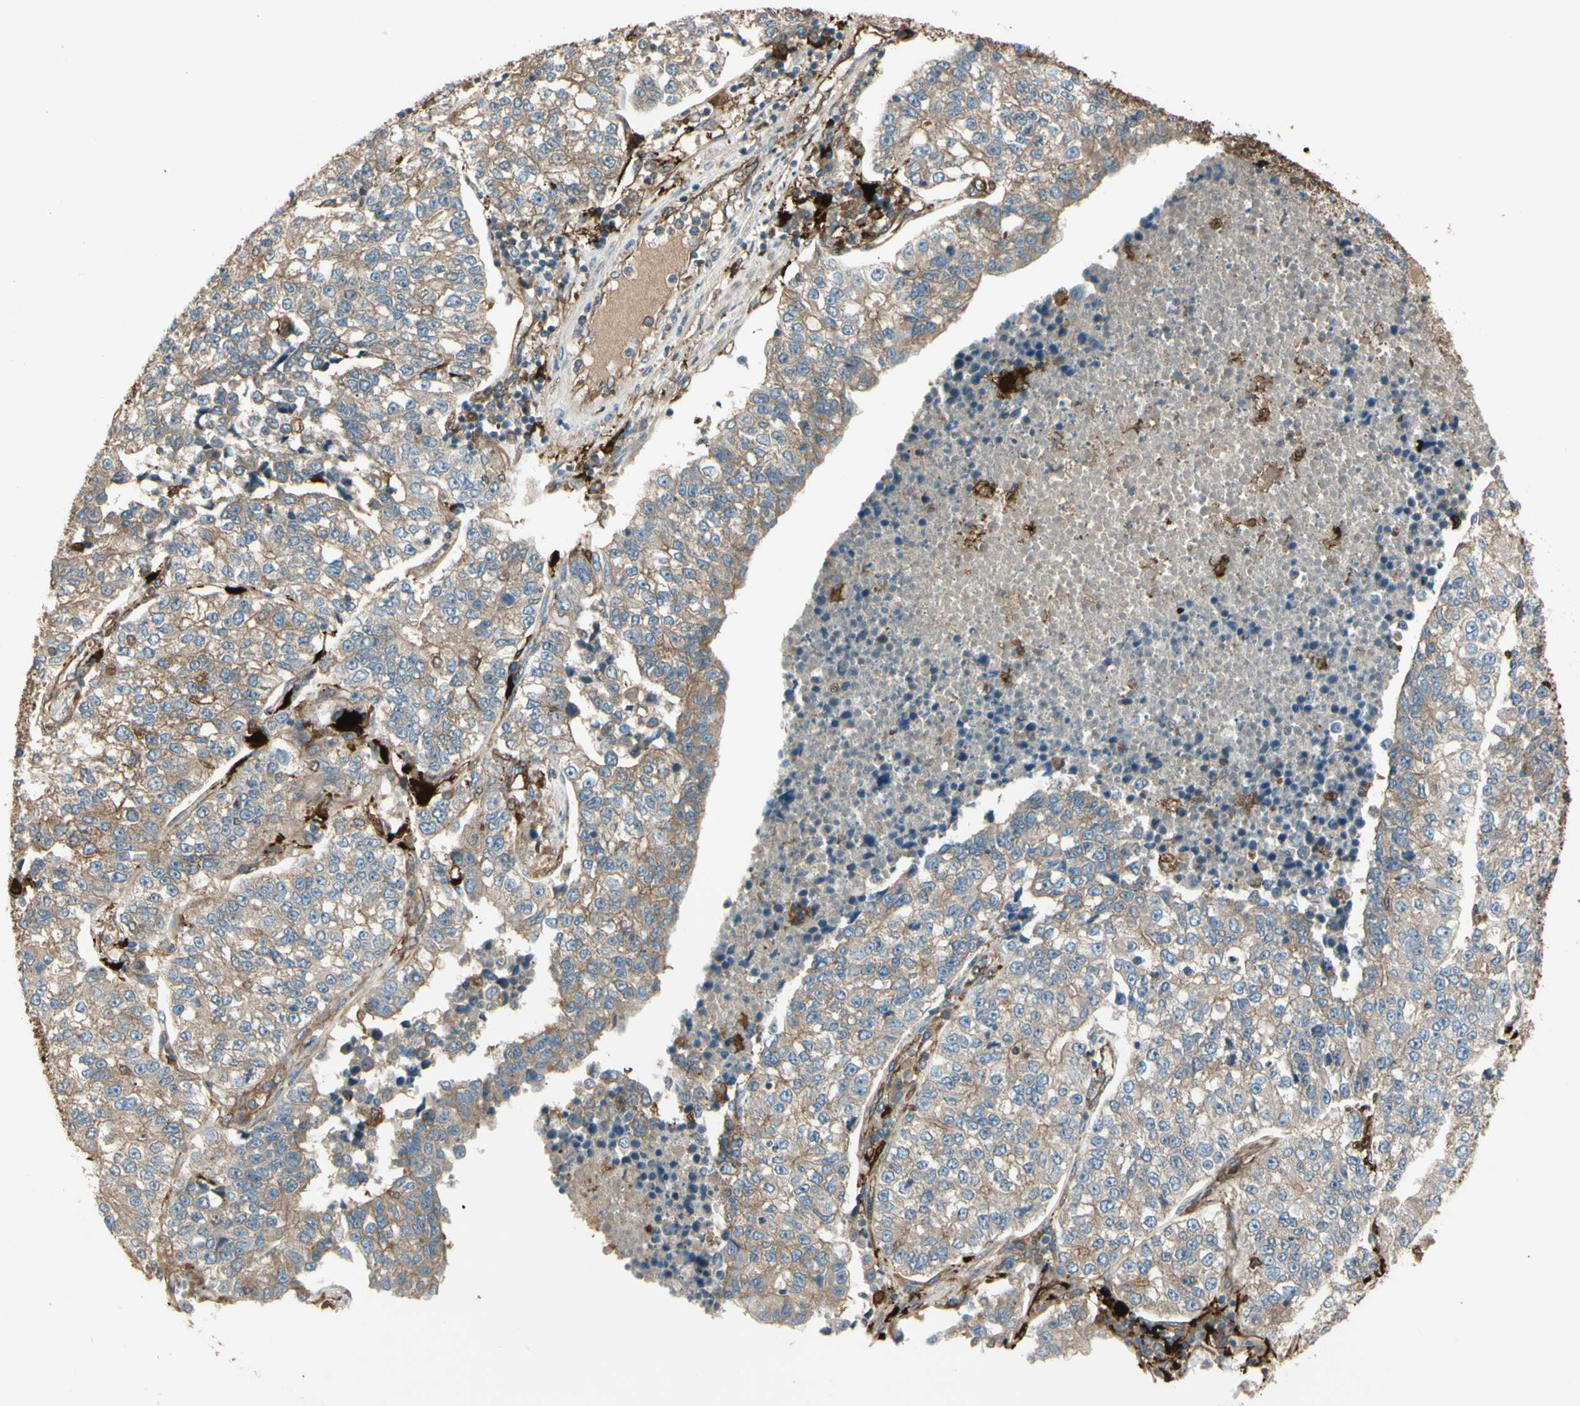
{"staining": {"intensity": "weak", "quantity": ">75%", "location": "cytoplasmic/membranous"}, "tissue": "lung cancer", "cell_type": "Tumor cells", "image_type": "cancer", "snomed": [{"axis": "morphology", "description": "Adenocarcinoma, NOS"}, {"axis": "topography", "description": "Lung"}], "caption": "Protein expression analysis of human lung cancer (adenocarcinoma) reveals weak cytoplasmic/membranous staining in approximately >75% of tumor cells.", "gene": "PTPN12", "patient": {"sex": "male", "age": 49}}